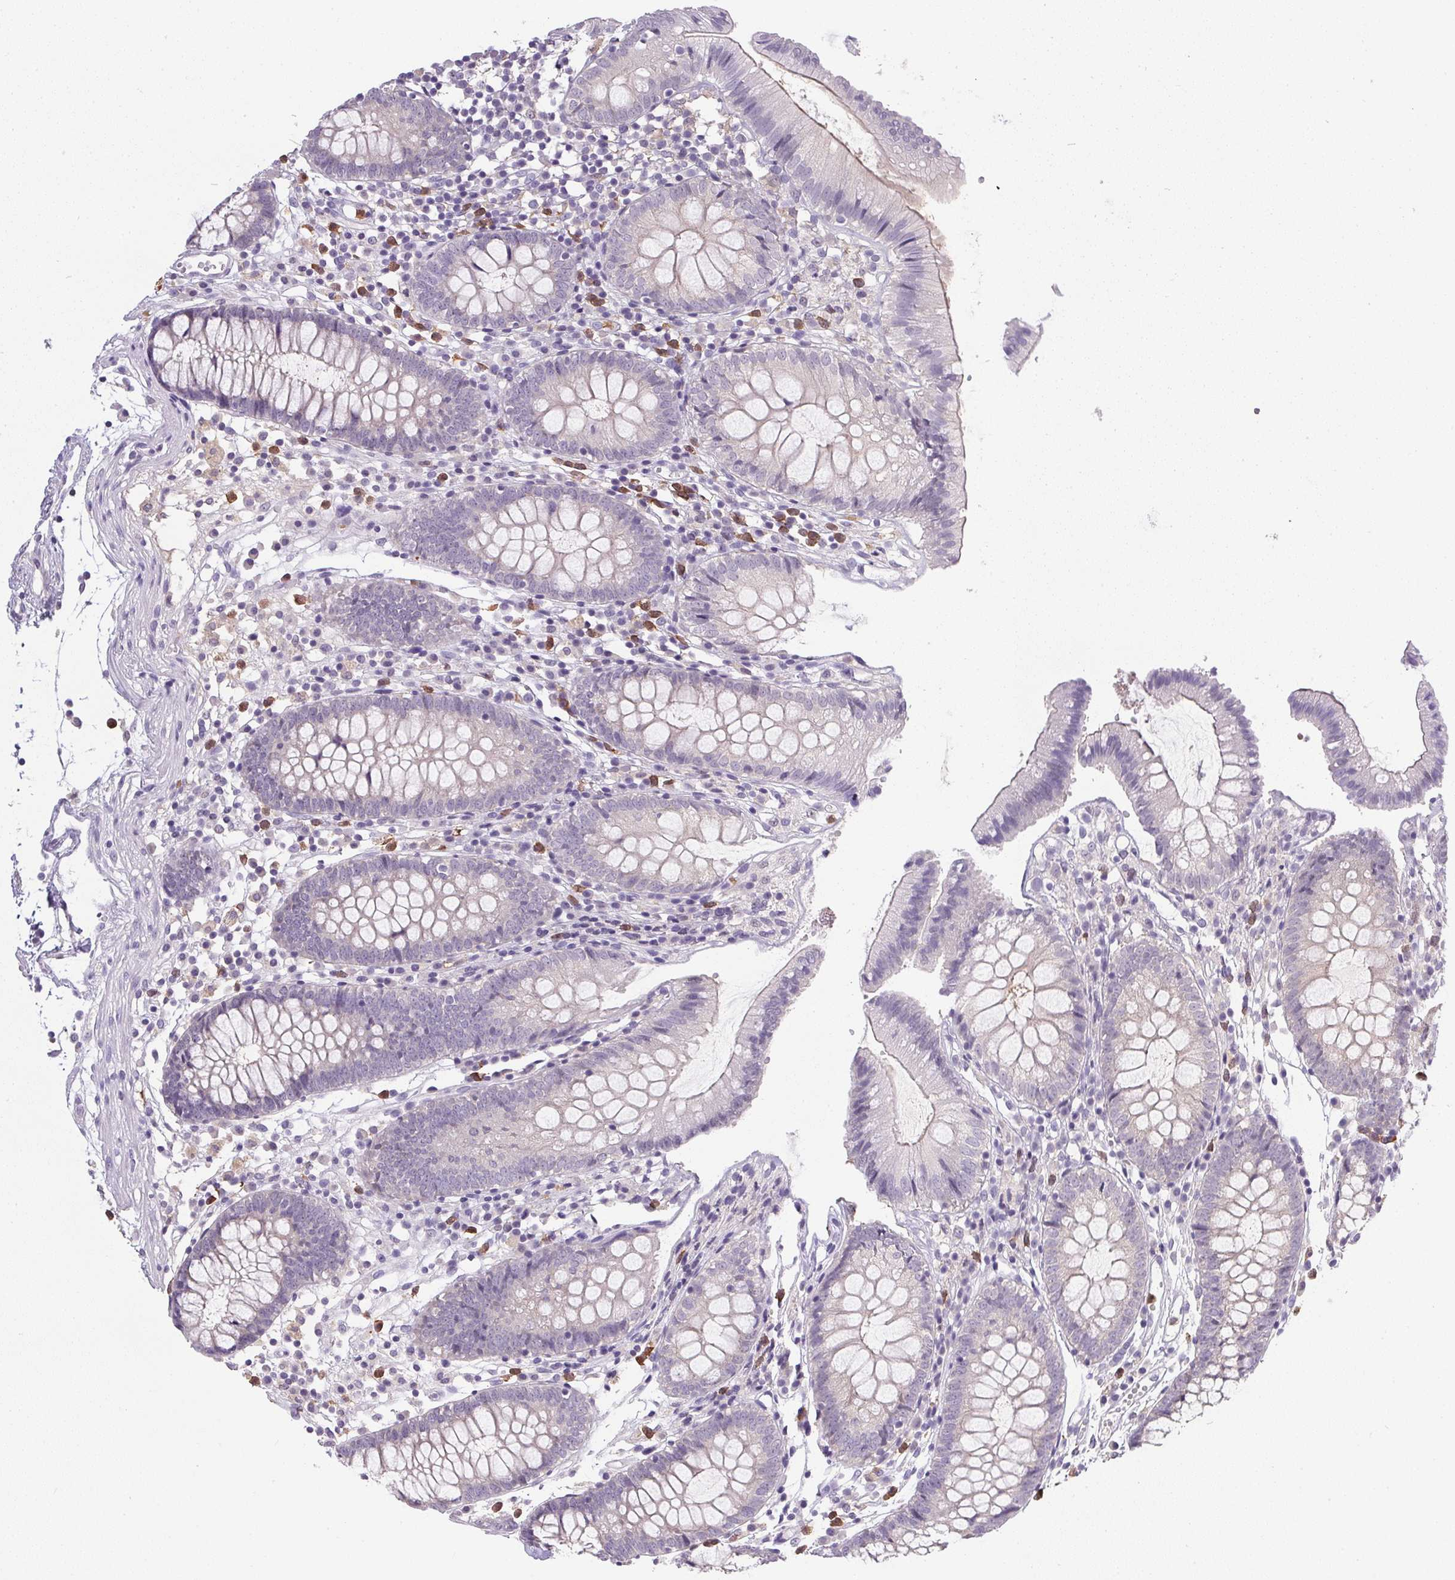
{"staining": {"intensity": "negative", "quantity": "none", "location": "none"}, "tissue": "colon", "cell_type": "Endothelial cells", "image_type": "normal", "snomed": [{"axis": "morphology", "description": "Normal tissue, NOS"}, {"axis": "morphology", "description": "Adenocarcinoma, NOS"}, {"axis": "topography", "description": "Colon"}], "caption": "An immunohistochemistry (IHC) image of benign colon is shown. There is no staining in endothelial cells of colon. (Stains: DAB immunohistochemistry with hematoxylin counter stain, Microscopy: brightfield microscopy at high magnification).", "gene": "DNAJC5G", "patient": {"sex": "male", "age": 83}}